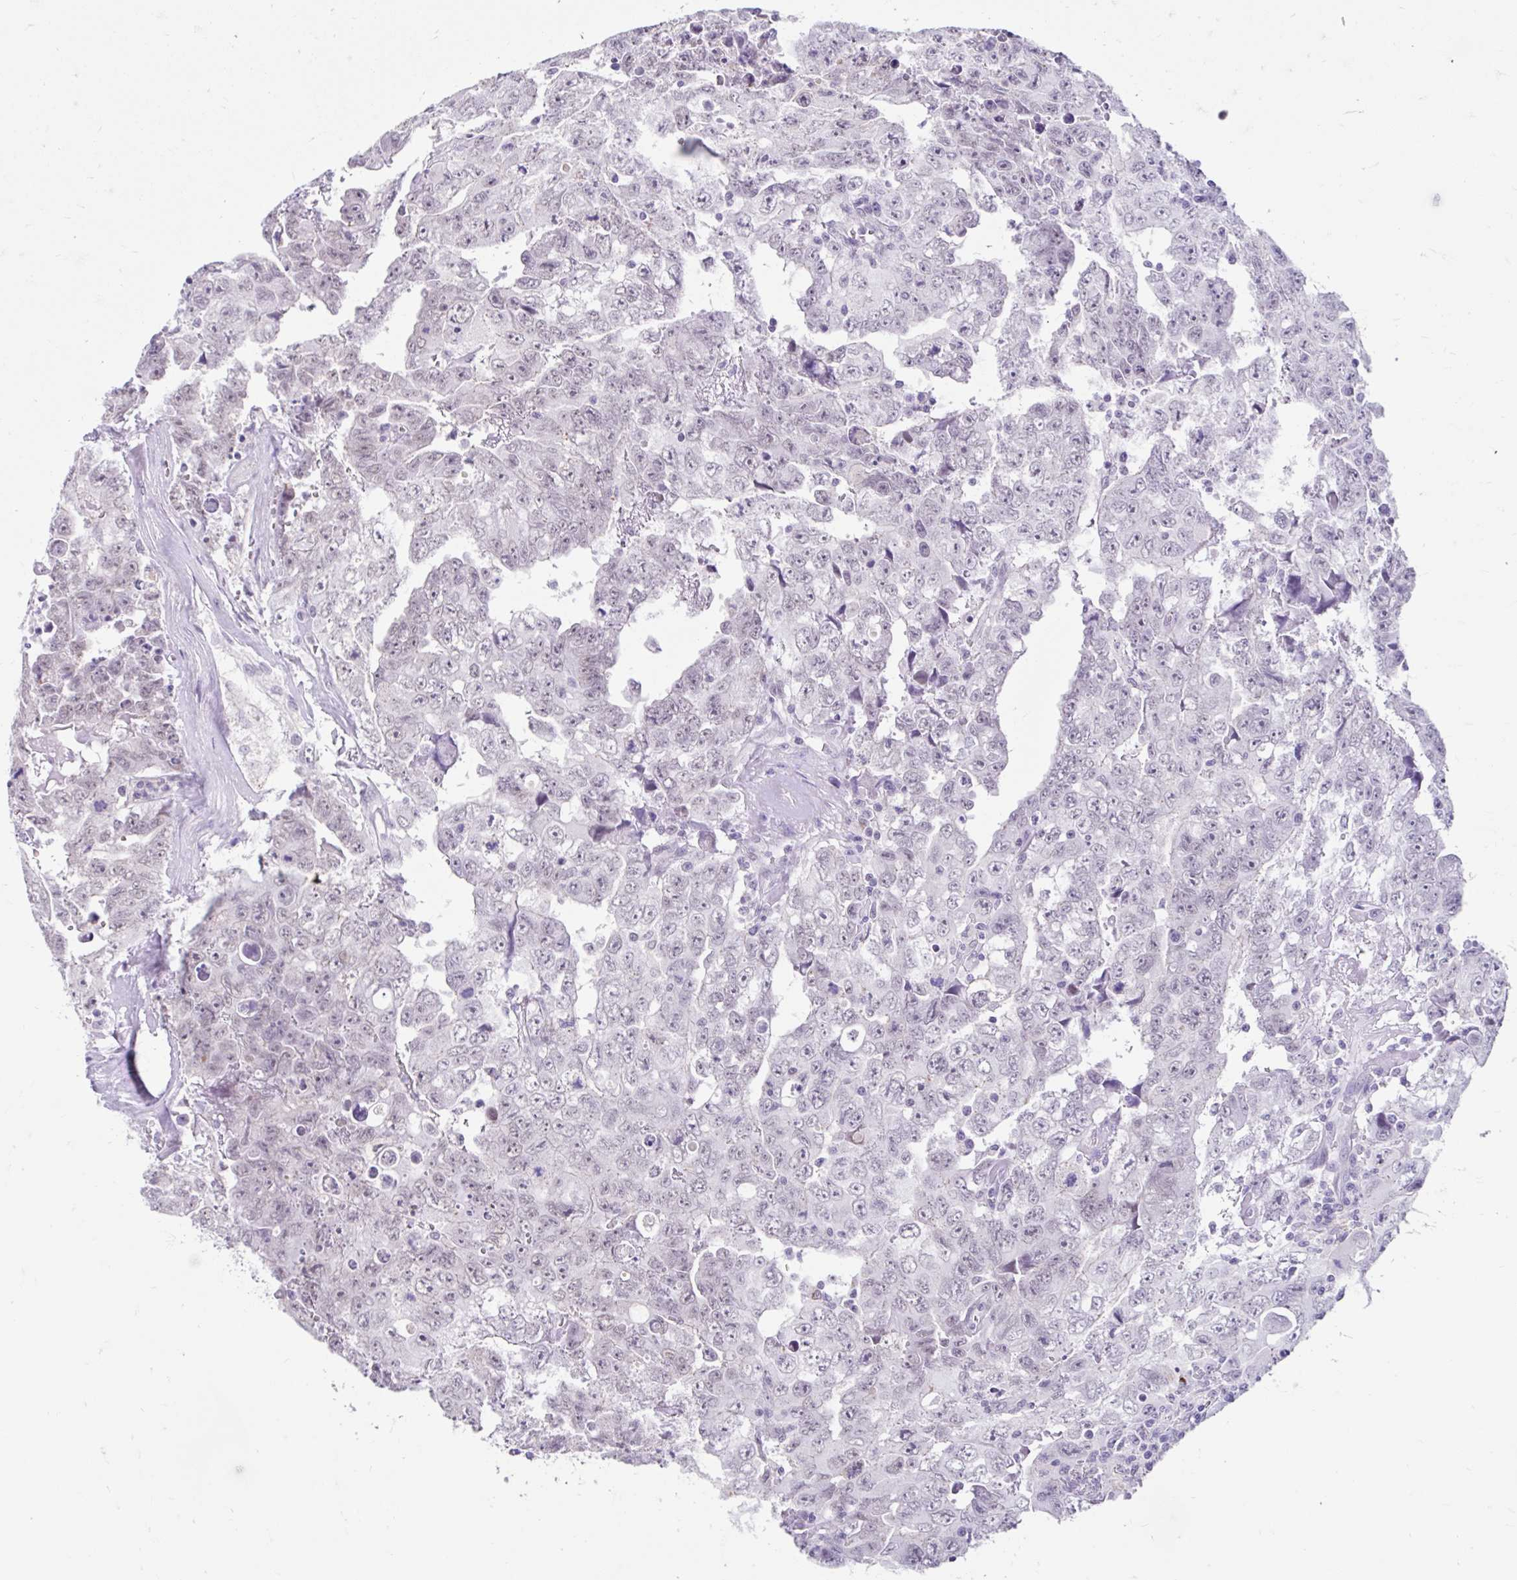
{"staining": {"intensity": "weak", "quantity": "<25%", "location": "nuclear"}, "tissue": "testis cancer", "cell_type": "Tumor cells", "image_type": "cancer", "snomed": [{"axis": "morphology", "description": "Carcinoma, Embryonal, NOS"}, {"axis": "topography", "description": "Testis"}], "caption": "Immunohistochemistry of testis cancer (embryonal carcinoma) exhibits no expression in tumor cells. The staining is performed using DAB brown chromogen with nuclei counter-stained in using hematoxylin.", "gene": "DCAF17", "patient": {"sex": "male", "age": 24}}